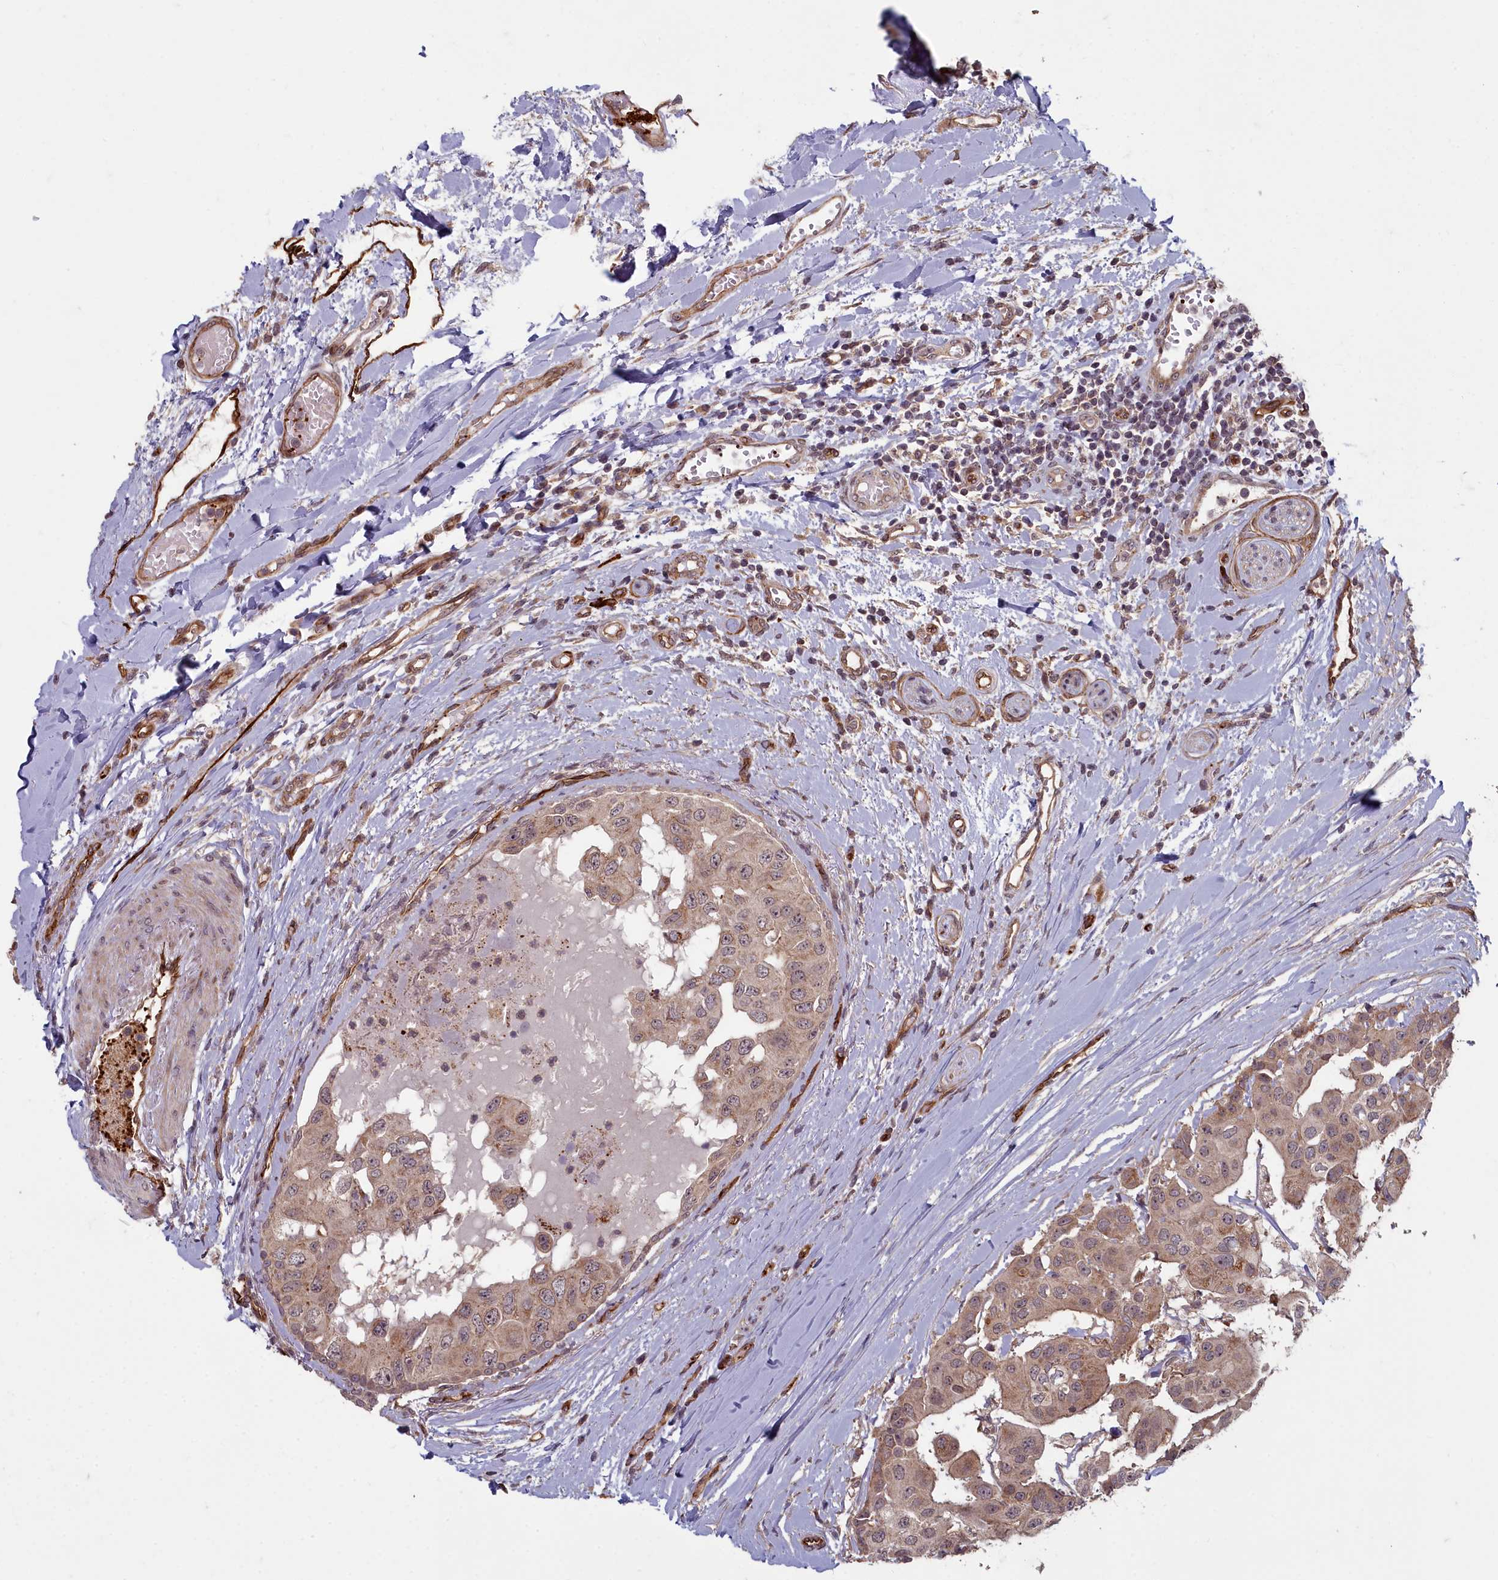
{"staining": {"intensity": "weak", "quantity": ">75%", "location": "cytoplasmic/membranous"}, "tissue": "head and neck cancer", "cell_type": "Tumor cells", "image_type": "cancer", "snomed": [{"axis": "morphology", "description": "Adenocarcinoma, NOS"}, {"axis": "morphology", "description": "Adenocarcinoma, metastatic, NOS"}, {"axis": "topography", "description": "Head-Neck"}], "caption": "Immunohistochemistry (IHC) photomicrograph of human head and neck cancer (adenocarcinoma) stained for a protein (brown), which demonstrates low levels of weak cytoplasmic/membranous expression in about >75% of tumor cells.", "gene": "TSPYL4", "patient": {"sex": "male", "age": 75}}